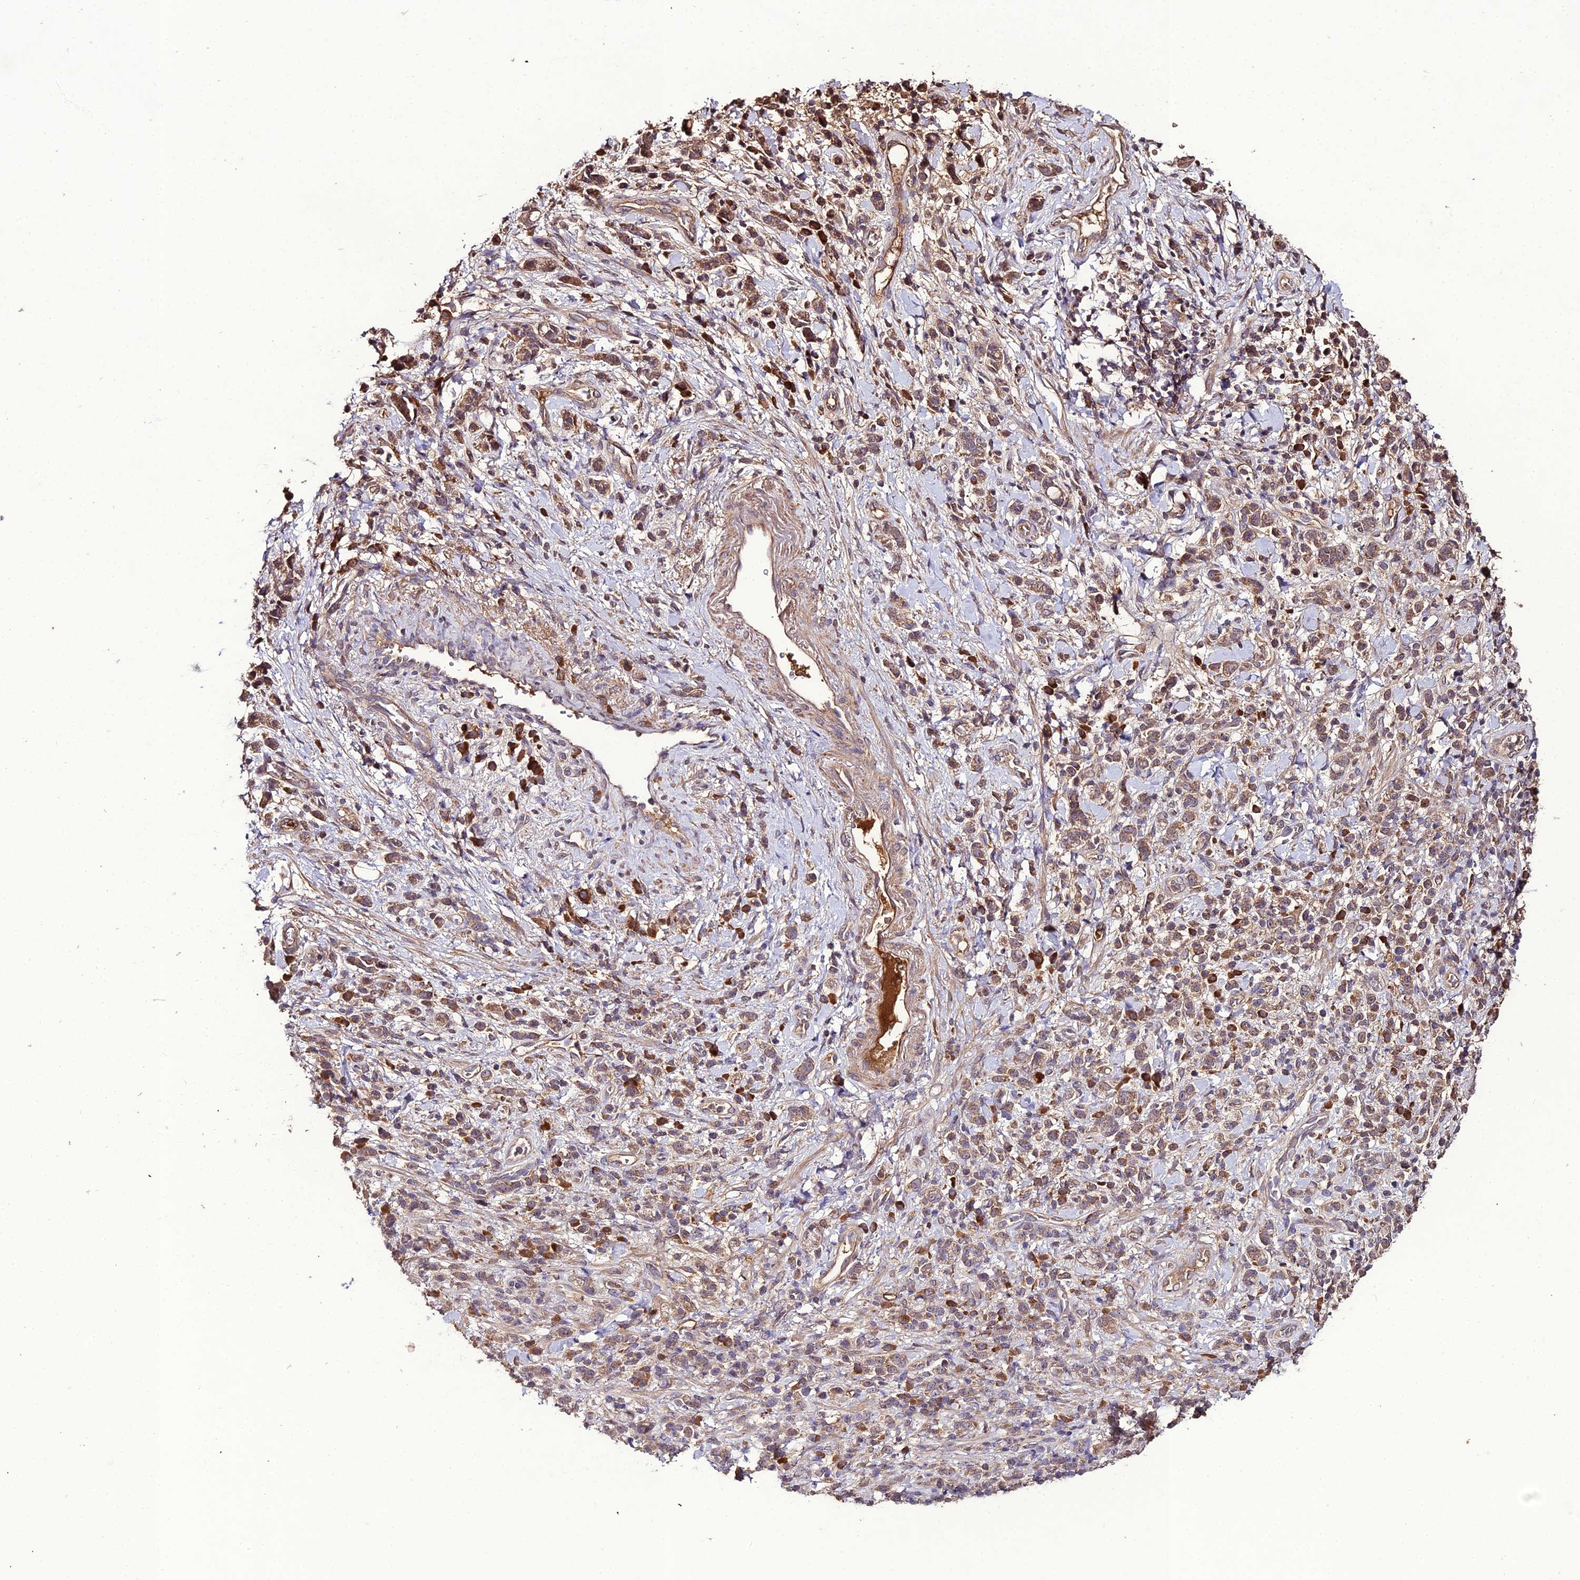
{"staining": {"intensity": "weak", "quantity": ">75%", "location": "cytoplasmic/membranous"}, "tissue": "stomach cancer", "cell_type": "Tumor cells", "image_type": "cancer", "snomed": [{"axis": "morphology", "description": "Adenocarcinoma, NOS"}, {"axis": "topography", "description": "Stomach"}], "caption": "Protein expression analysis of human stomach adenocarcinoma reveals weak cytoplasmic/membranous staining in about >75% of tumor cells.", "gene": "KCTD16", "patient": {"sex": "male", "age": 77}}